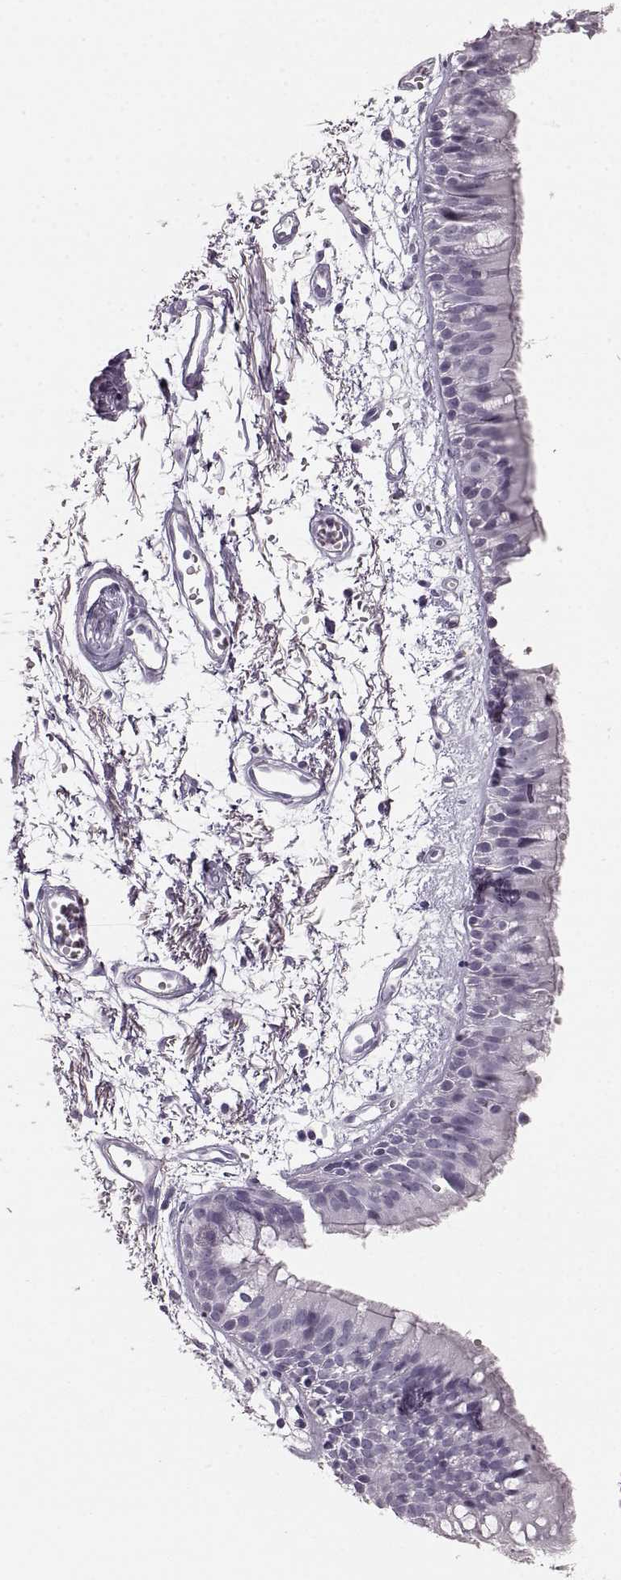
{"staining": {"intensity": "negative", "quantity": "none", "location": "none"}, "tissue": "bronchus", "cell_type": "Respiratory epithelial cells", "image_type": "normal", "snomed": [{"axis": "morphology", "description": "Normal tissue, NOS"}, {"axis": "morphology", "description": "Squamous cell carcinoma, NOS"}, {"axis": "topography", "description": "Cartilage tissue"}, {"axis": "topography", "description": "Bronchus"}, {"axis": "topography", "description": "Lung"}], "caption": "DAB immunohistochemical staining of unremarkable human bronchus exhibits no significant positivity in respiratory epithelial cells.", "gene": "BFSP2", "patient": {"sex": "male", "age": 66}}